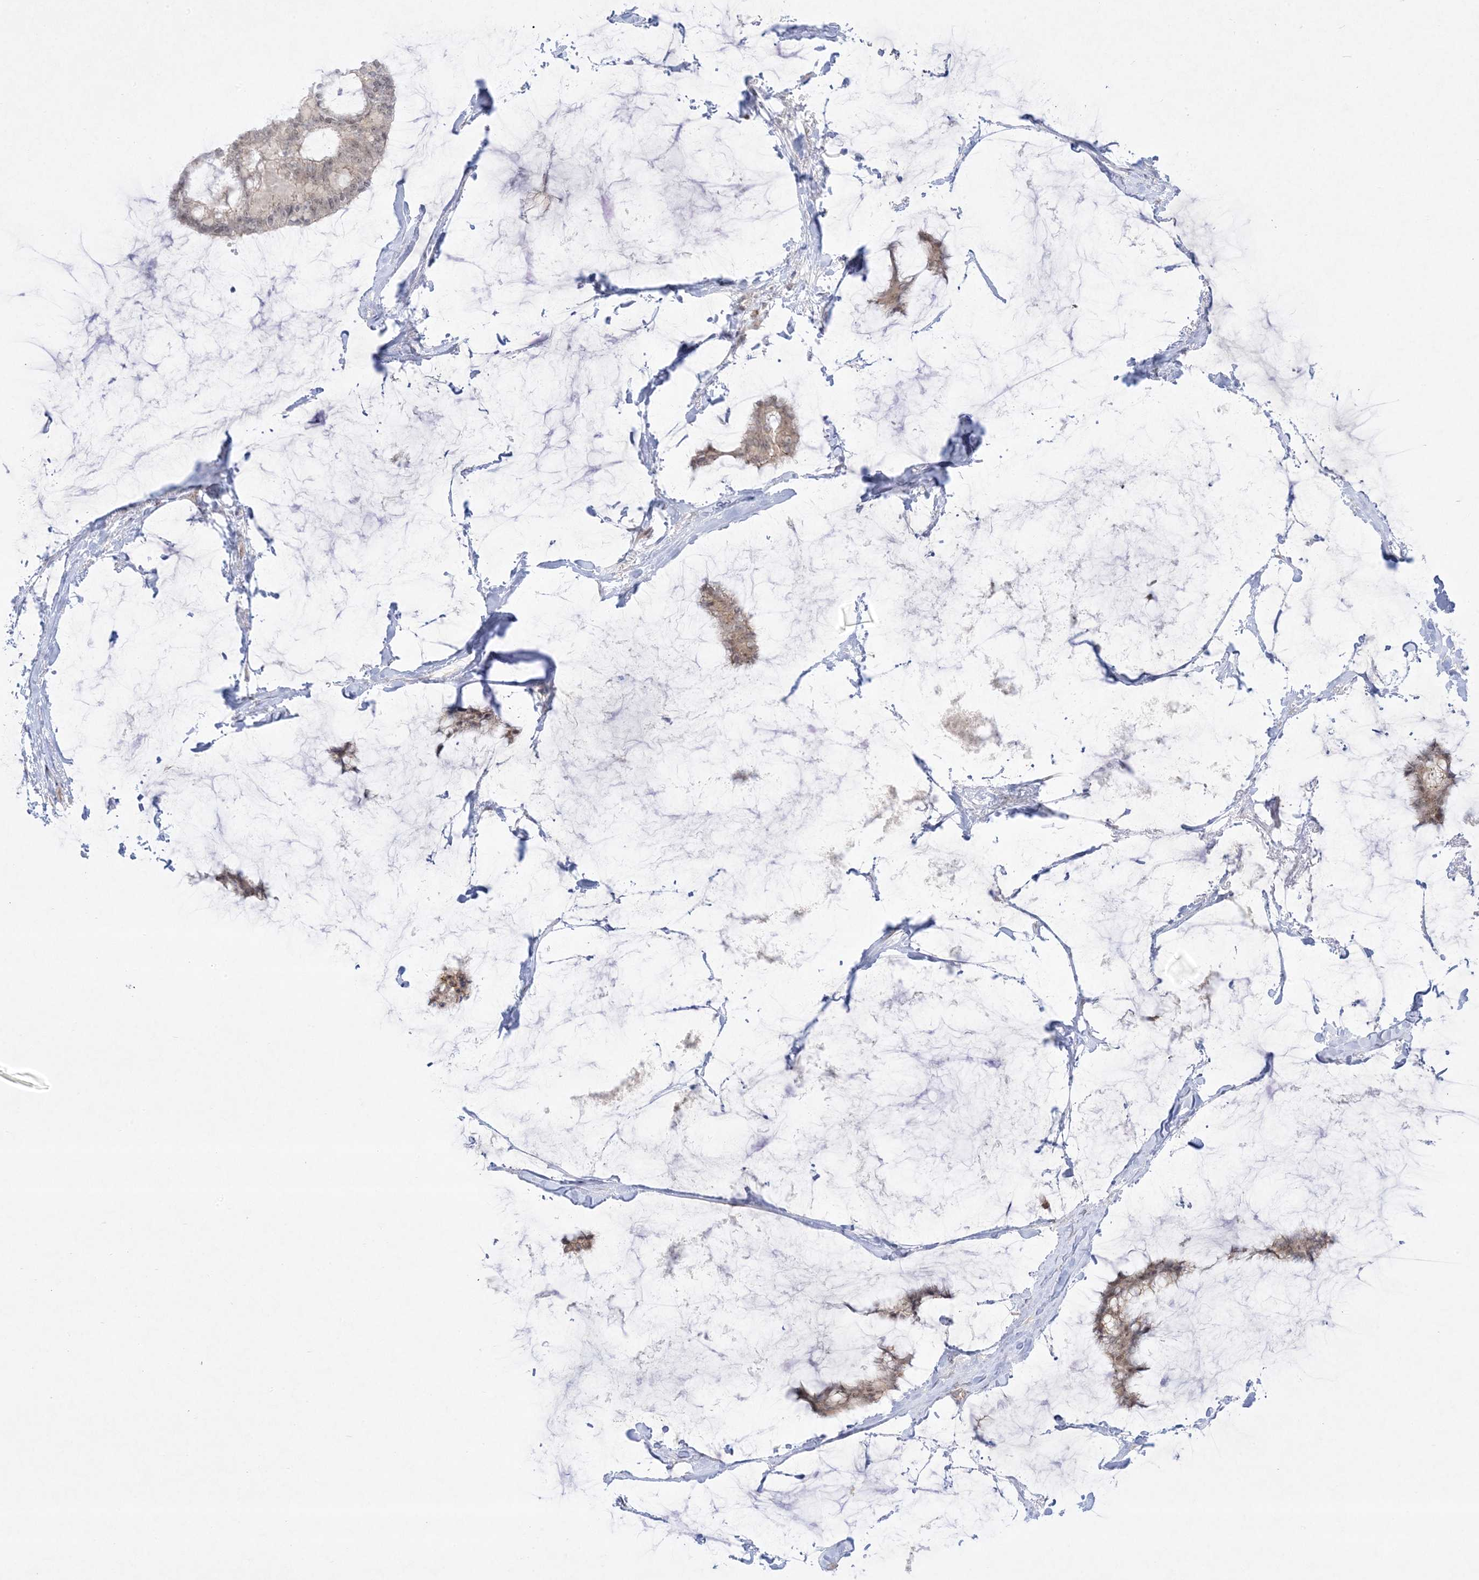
{"staining": {"intensity": "weak", "quantity": ">75%", "location": "cytoplasmic/membranous,nuclear"}, "tissue": "breast cancer", "cell_type": "Tumor cells", "image_type": "cancer", "snomed": [{"axis": "morphology", "description": "Duct carcinoma"}, {"axis": "topography", "description": "Breast"}], "caption": "Immunohistochemical staining of human breast infiltrating ductal carcinoma displays low levels of weak cytoplasmic/membranous and nuclear staining in approximately >75% of tumor cells.", "gene": "PTK6", "patient": {"sex": "female", "age": 93}}